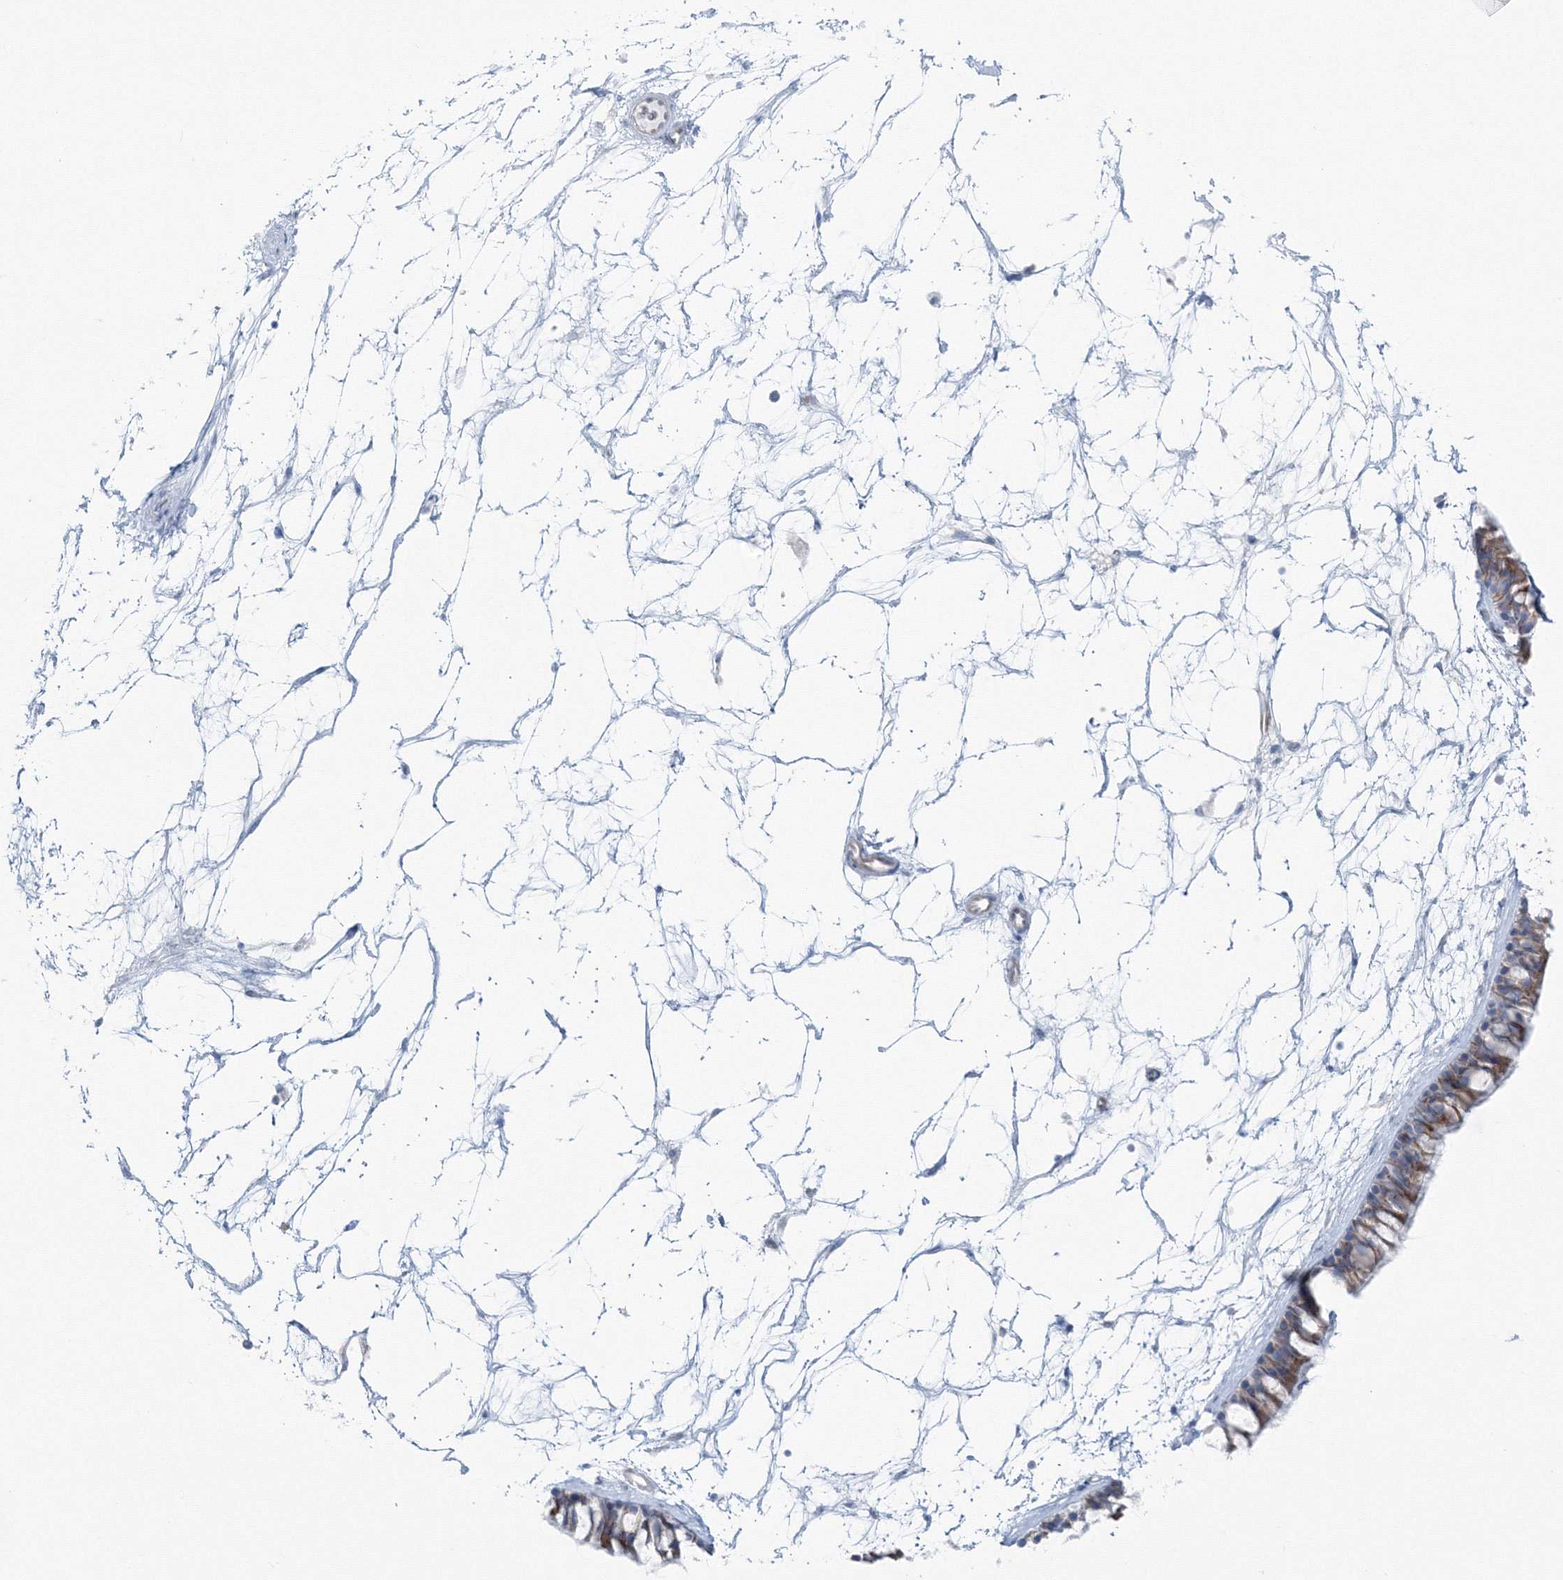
{"staining": {"intensity": "weak", "quantity": ">75%", "location": "cytoplasmic/membranous"}, "tissue": "nasopharynx", "cell_type": "Respiratory epithelial cells", "image_type": "normal", "snomed": [{"axis": "morphology", "description": "Normal tissue, NOS"}, {"axis": "topography", "description": "Nasopharynx"}], "caption": "A histopathology image of human nasopharynx stained for a protein displays weak cytoplasmic/membranous brown staining in respiratory epithelial cells. Using DAB (3,3'-diaminobenzidine) (brown) and hematoxylin (blue) stains, captured at high magnification using brightfield microscopy.", "gene": "ENSG00000285283", "patient": {"sex": "male", "age": 64}}